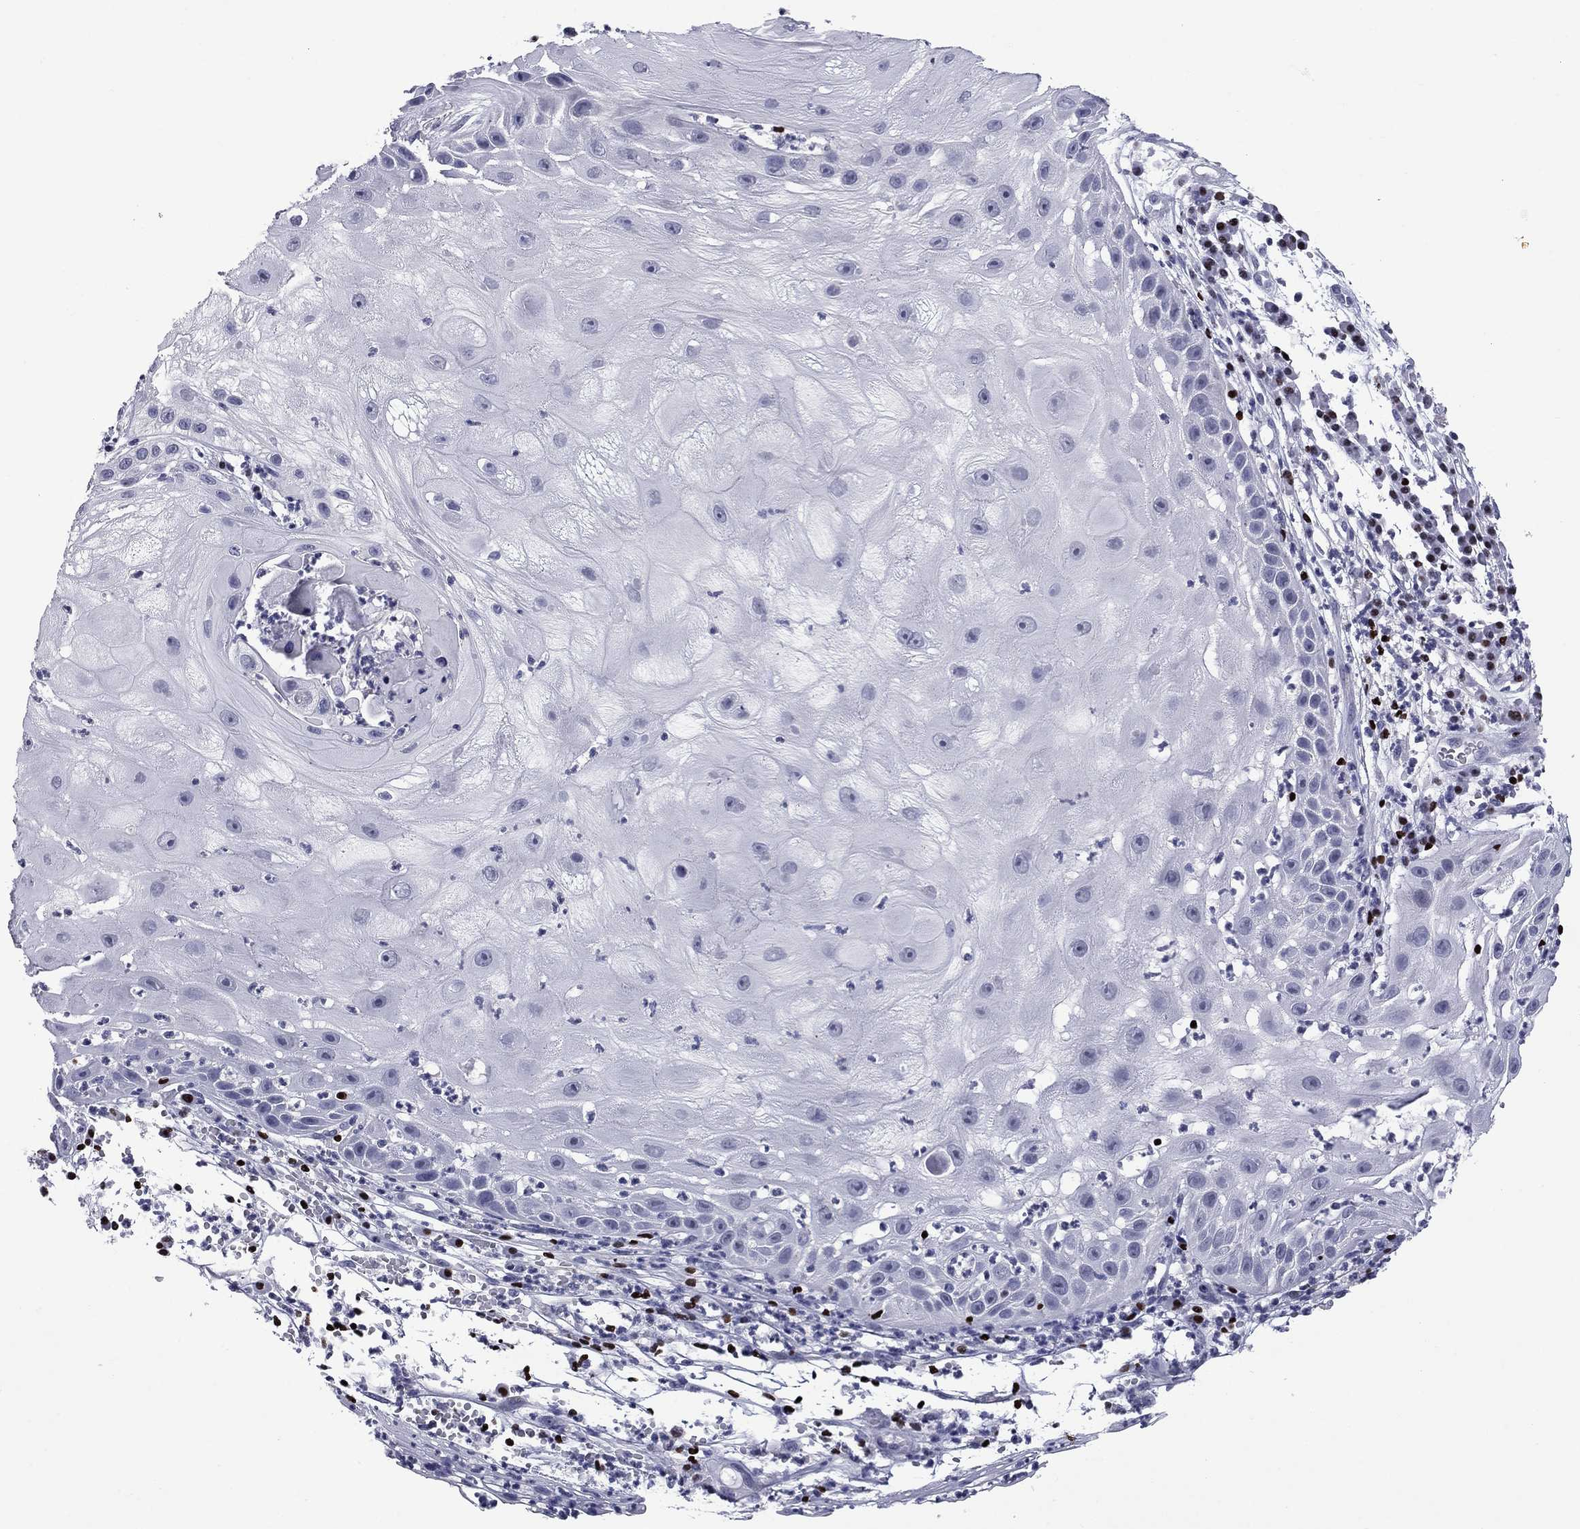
{"staining": {"intensity": "negative", "quantity": "none", "location": "none"}, "tissue": "skin cancer", "cell_type": "Tumor cells", "image_type": "cancer", "snomed": [{"axis": "morphology", "description": "Normal tissue, NOS"}, {"axis": "morphology", "description": "Squamous cell carcinoma, NOS"}, {"axis": "topography", "description": "Skin"}], "caption": "Immunohistochemistry histopathology image of skin cancer (squamous cell carcinoma) stained for a protein (brown), which demonstrates no positivity in tumor cells.", "gene": "IKZF3", "patient": {"sex": "male", "age": 79}}